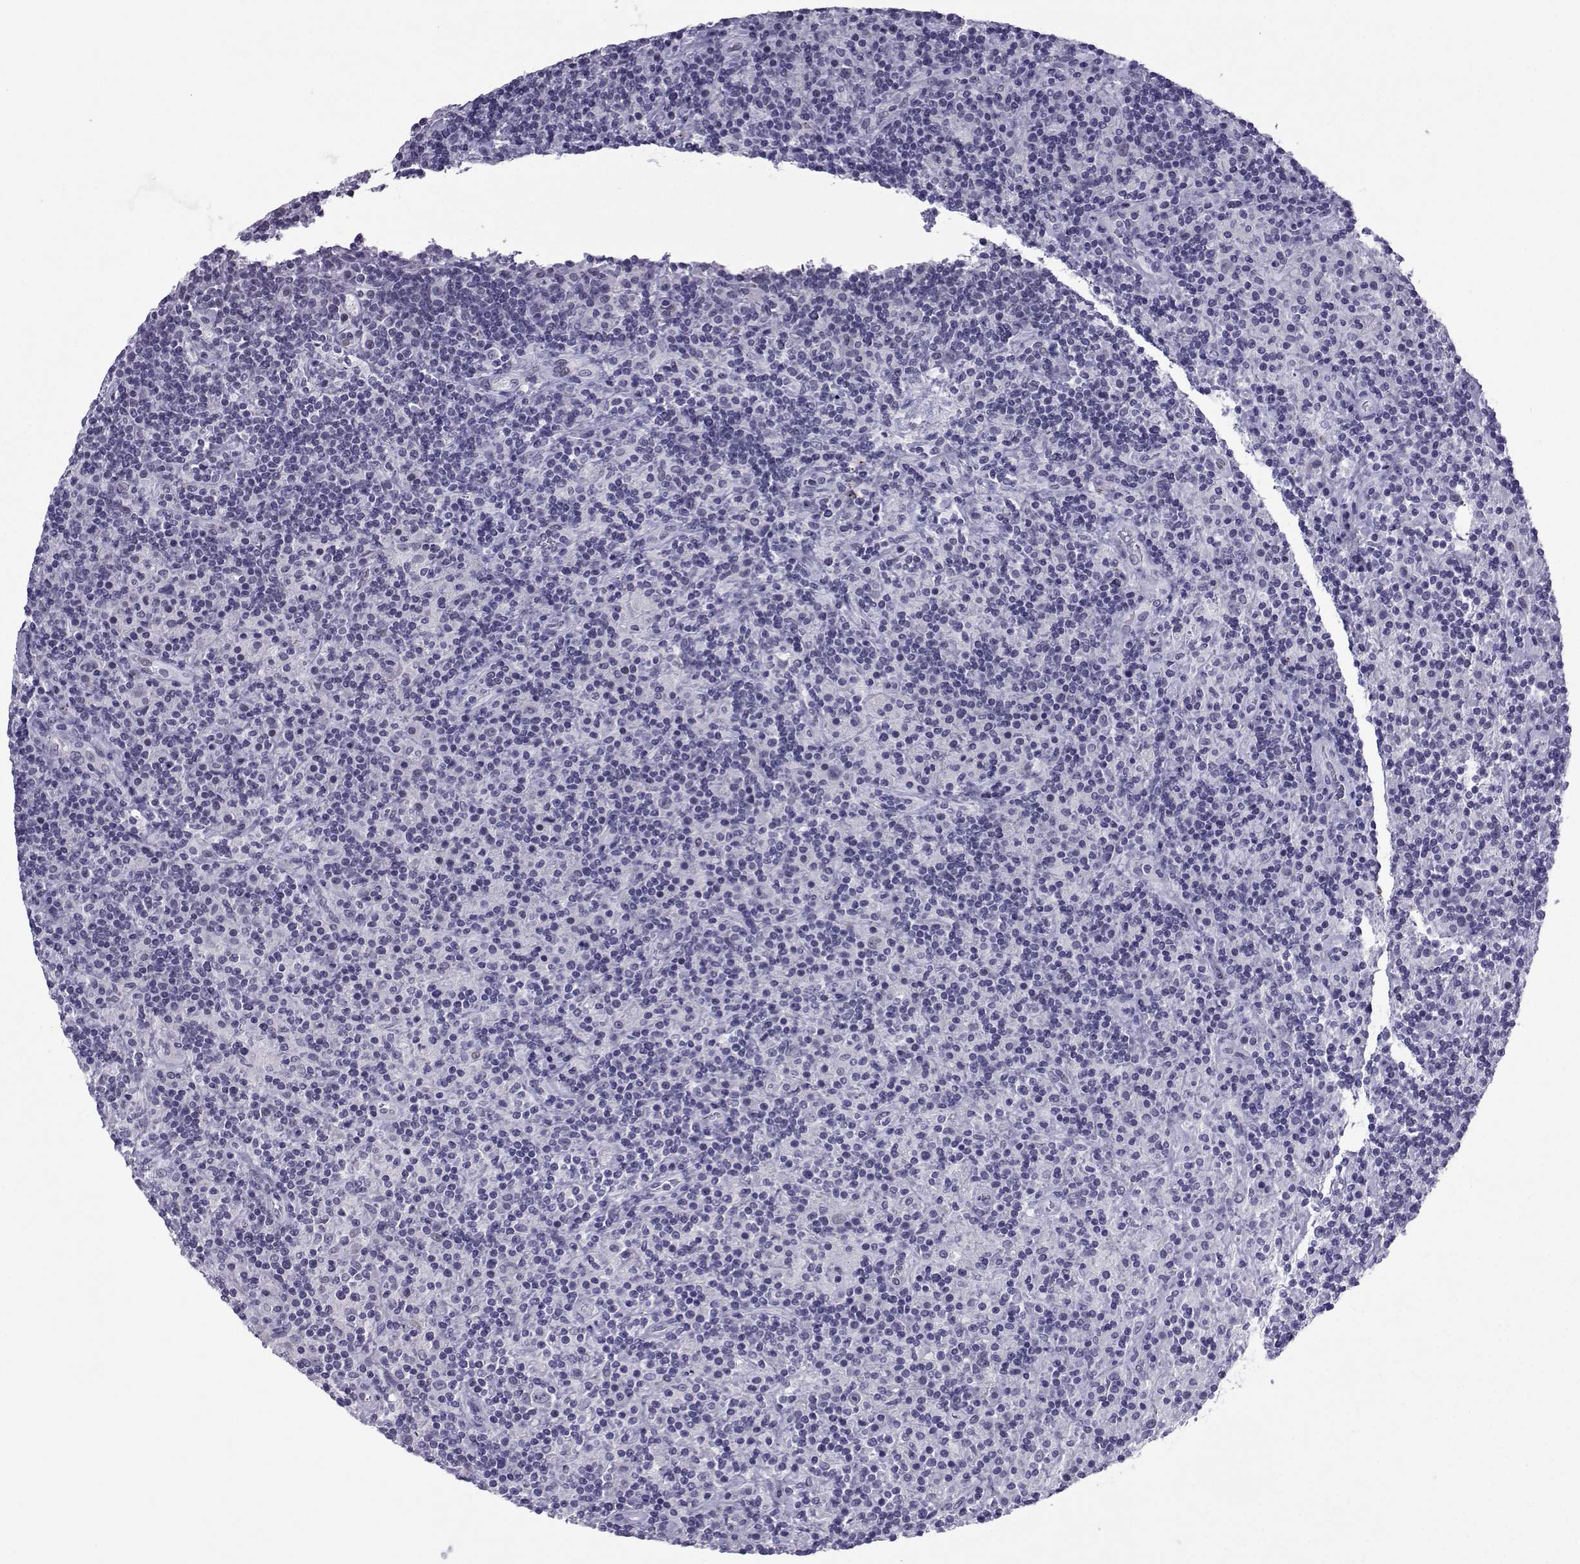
{"staining": {"intensity": "negative", "quantity": "none", "location": "none"}, "tissue": "lymphoma", "cell_type": "Tumor cells", "image_type": "cancer", "snomed": [{"axis": "morphology", "description": "Hodgkin's disease, NOS"}, {"axis": "topography", "description": "Lymph node"}], "caption": "The photomicrograph shows no staining of tumor cells in Hodgkin's disease.", "gene": "LORICRIN", "patient": {"sex": "male", "age": 70}}